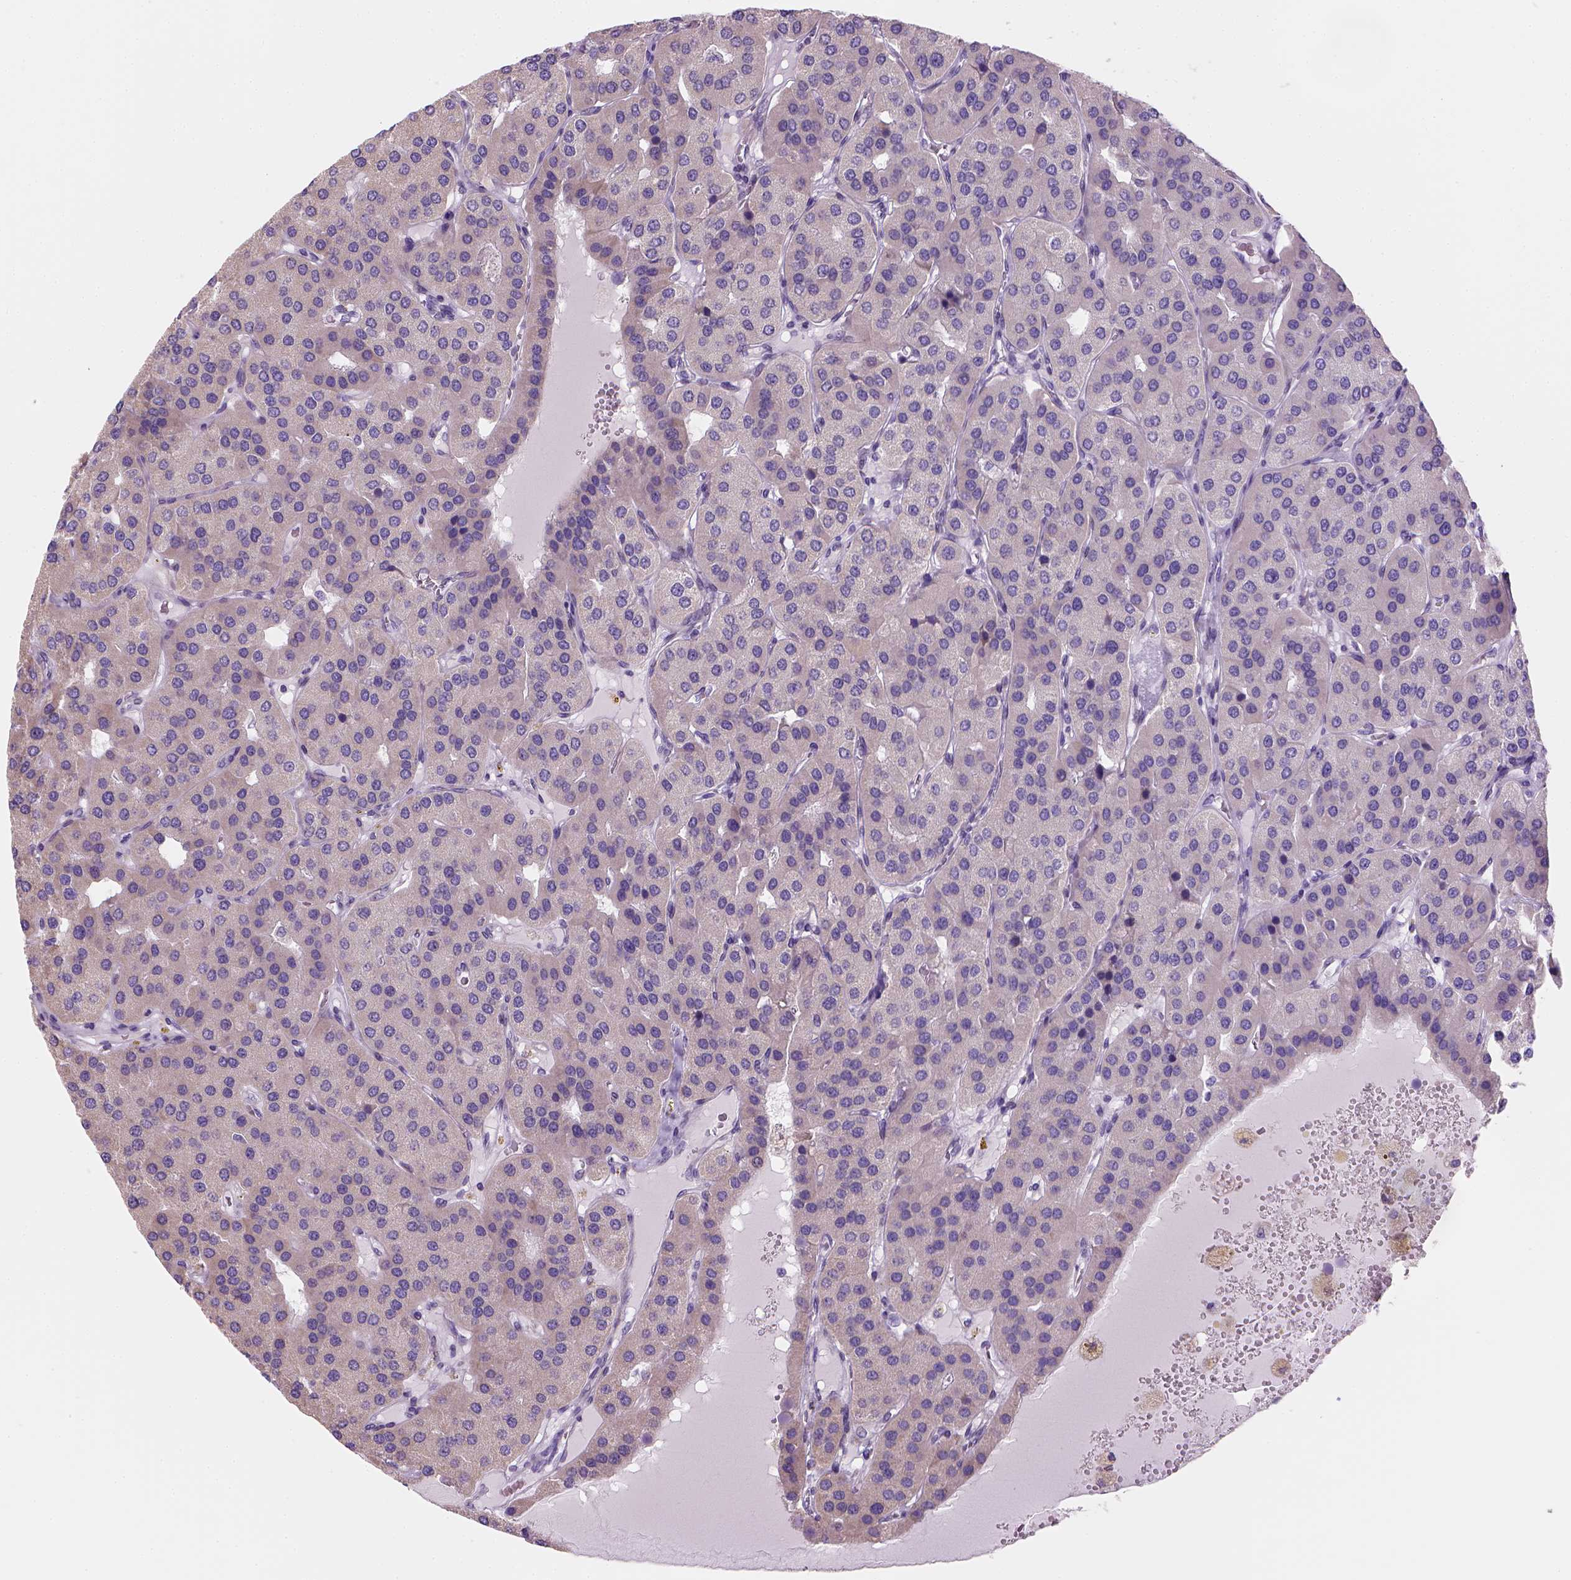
{"staining": {"intensity": "negative", "quantity": "none", "location": "none"}, "tissue": "parathyroid gland", "cell_type": "Glandular cells", "image_type": "normal", "snomed": [{"axis": "morphology", "description": "Normal tissue, NOS"}, {"axis": "morphology", "description": "Adenoma, NOS"}, {"axis": "topography", "description": "Parathyroid gland"}], "caption": "High magnification brightfield microscopy of unremarkable parathyroid gland stained with DAB (brown) and counterstained with hematoxylin (blue): glandular cells show no significant expression.", "gene": "CES2", "patient": {"sex": "female", "age": 86}}